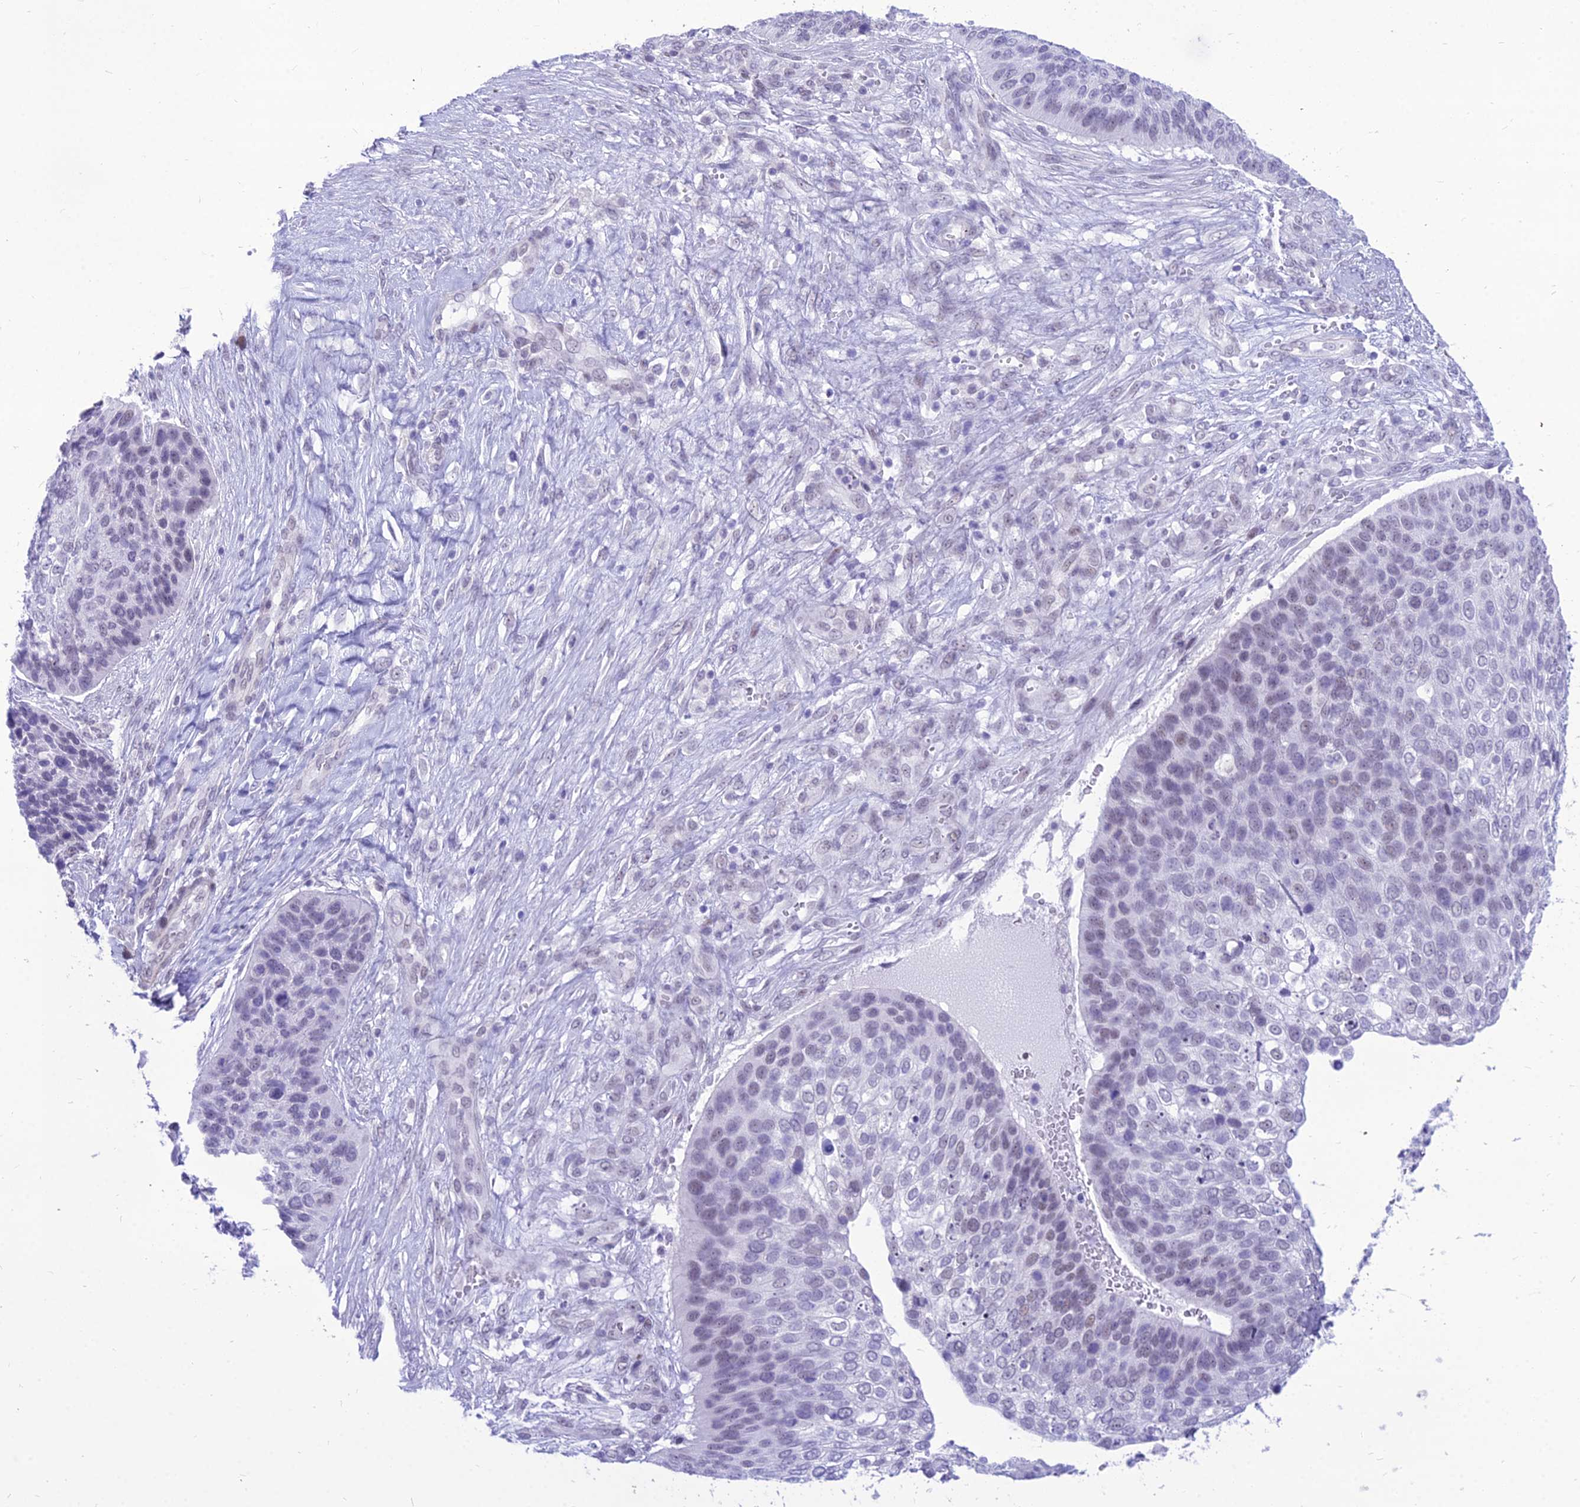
{"staining": {"intensity": "weak", "quantity": "<25%", "location": "nuclear"}, "tissue": "skin cancer", "cell_type": "Tumor cells", "image_type": "cancer", "snomed": [{"axis": "morphology", "description": "Basal cell carcinoma"}, {"axis": "topography", "description": "Skin"}], "caption": "Immunohistochemical staining of human basal cell carcinoma (skin) demonstrates no significant staining in tumor cells.", "gene": "DHX40", "patient": {"sex": "female", "age": 74}}